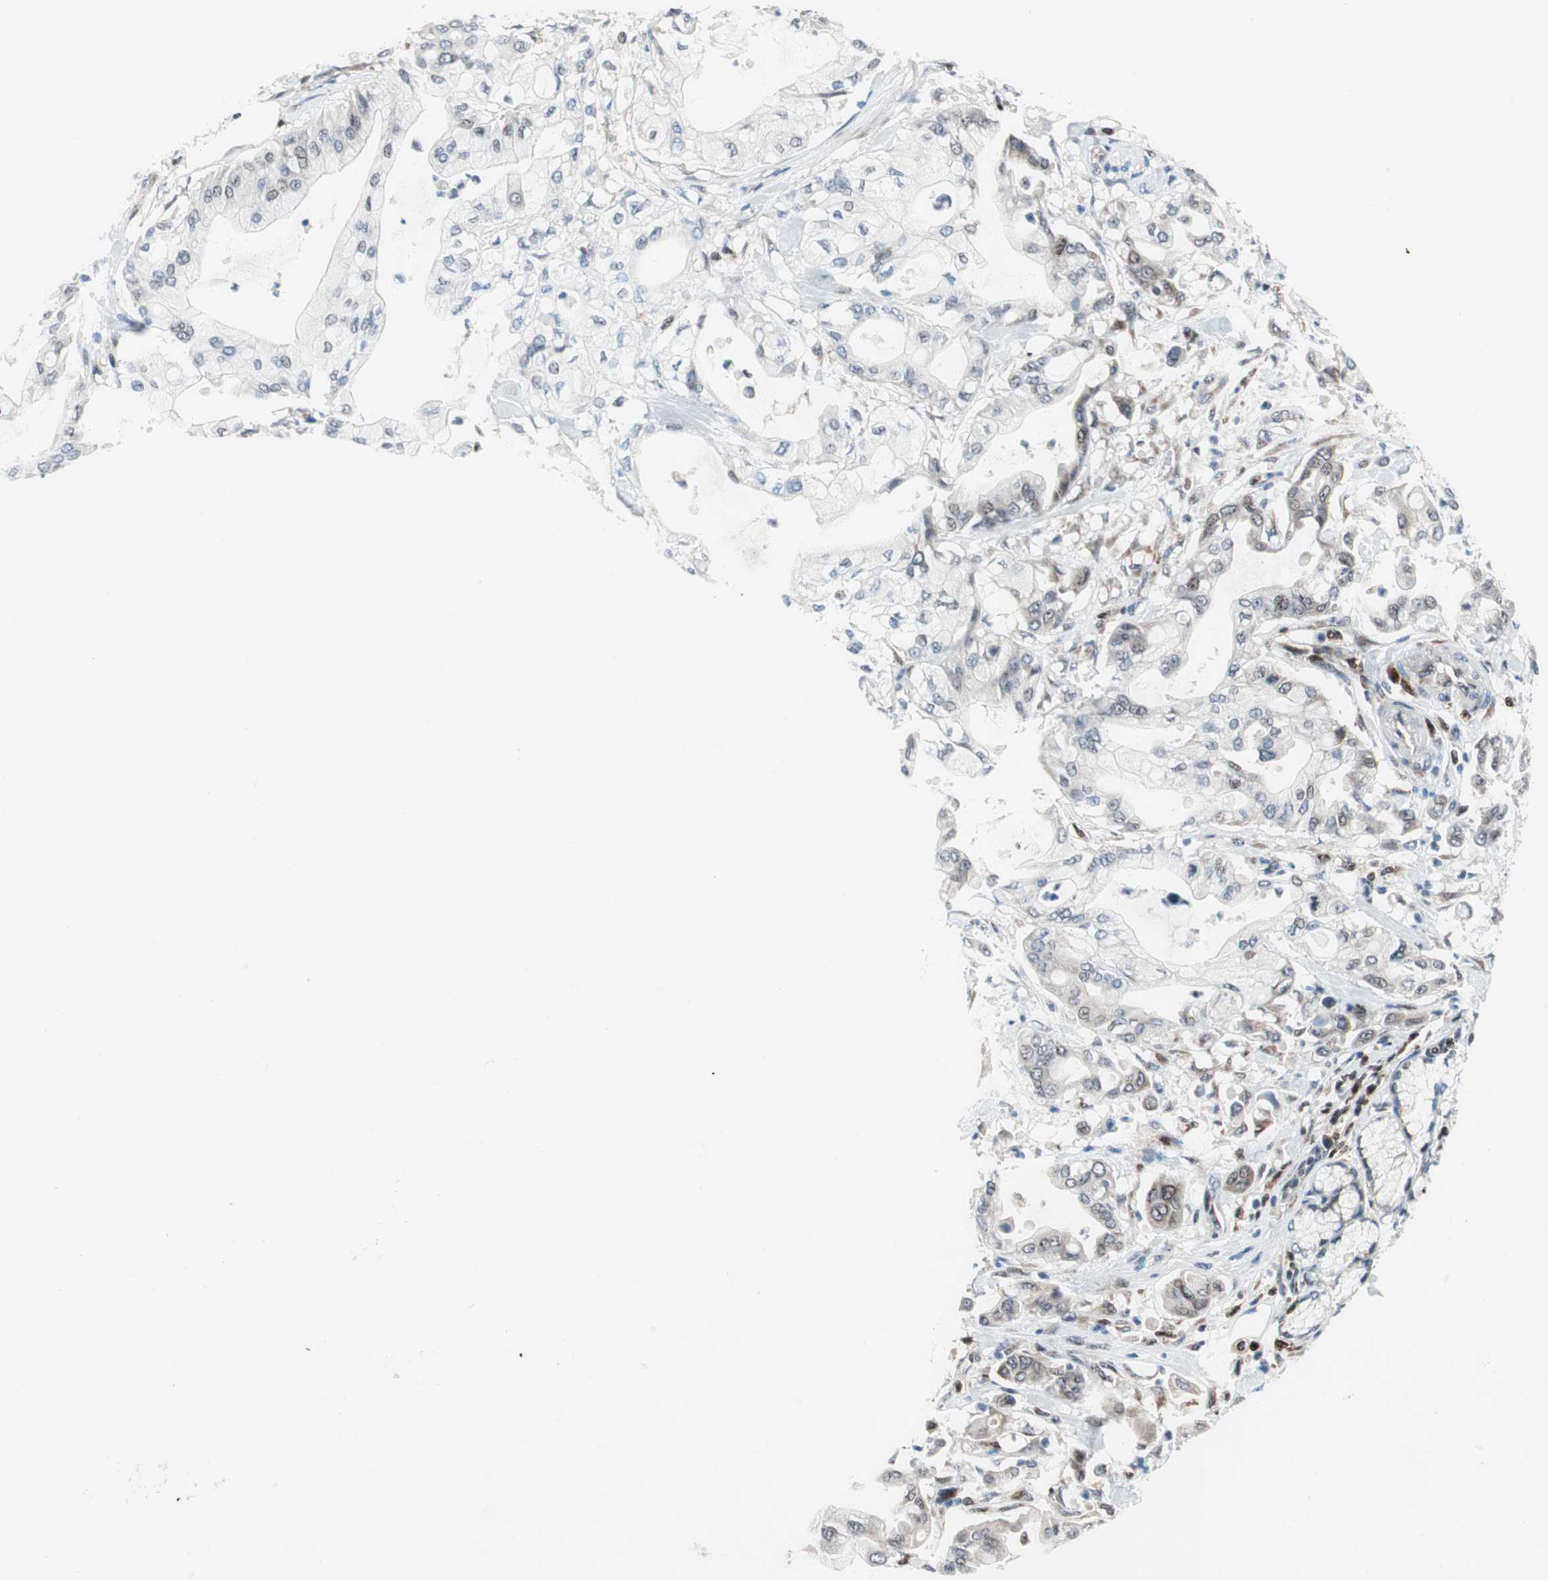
{"staining": {"intensity": "negative", "quantity": "none", "location": "none"}, "tissue": "pancreatic cancer", "cell_type": "Tumor cells", "image_type": "cancer", "snomed": [{"axis": "morphology", "description": "Adenocarcinoma, NOS"}, {"axis": "morphology", "description": "Adenocarcinoma, metastatic, NOS"}, {"axis": "topography", "description": "Lymph node"}, {"axis": "topography", "description": "Pancreas"}, {"axis": "topography", "description": "Duodenum"}], "caption": "High magnification brightfield microscopy of pancreatic cancer (adenocarcinoma) stained with DAB (3,3'-diaminobenzidine) (brown) and counterstained with hematoxylin (blue): tumor cells show no significant staining. (Brightfield microscopy of DAB (3,3'-diaminobenzidine) IHC at high magnification).", "gene": "RGS10", "patient": {"sex": "female", "age": 64}}